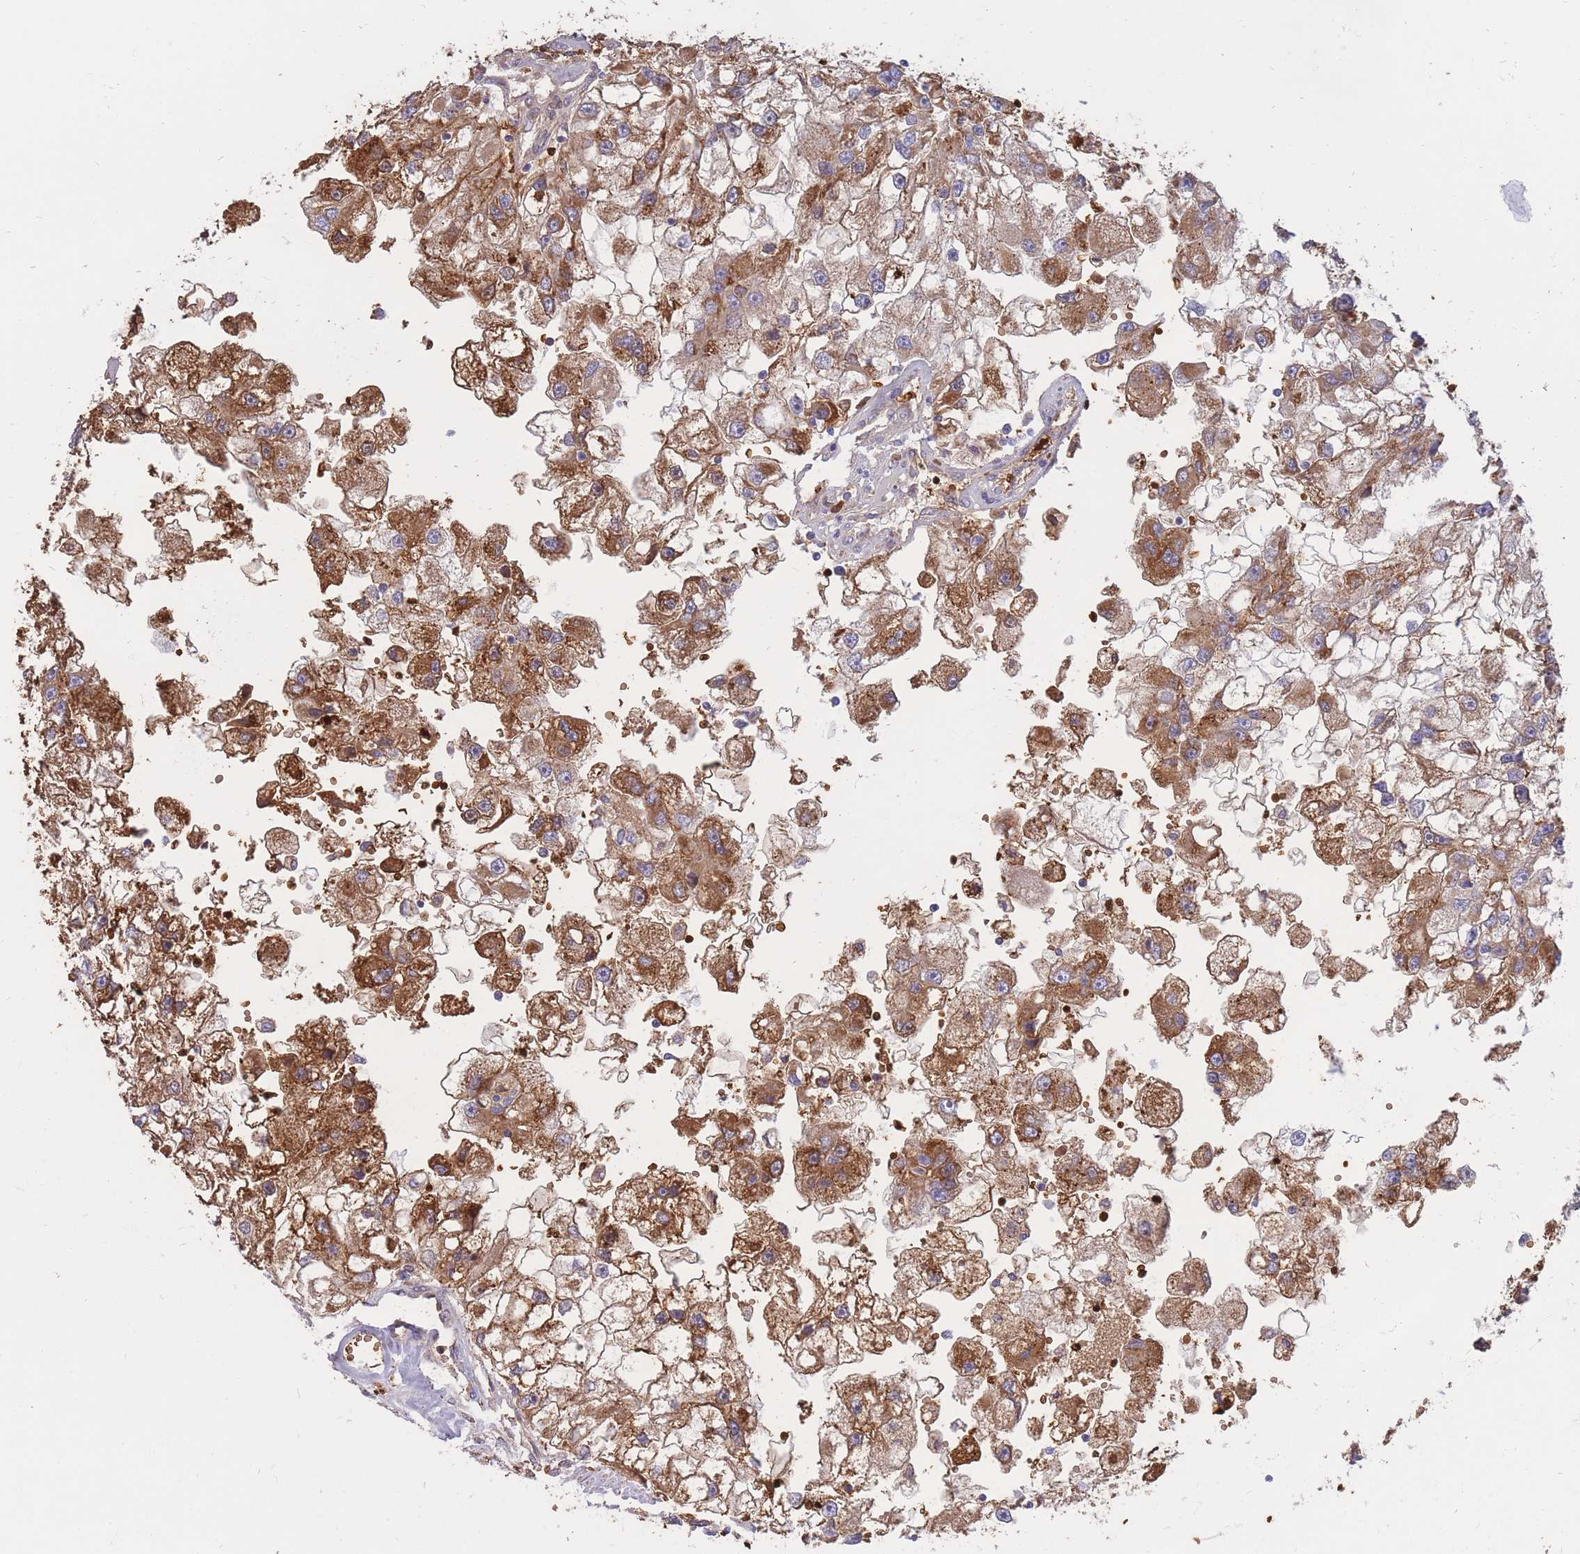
{"staining": {"intensity": "moderate", "quantity": ">75%", "location": "cytoplasmic/membranous"}, "tissue": "renal cancer", "cell_type": "Tumor cells", "image_type": "cancer", "snomed": [{"axis": "morphology", "description": "Adenocarcinoma, NOS"}, {"axis": "topography", "description": "Kidney"}], "caption": "Immunohistochemistry photomicrograph of neoplastic tissue: human renal adenocarcinoma stained using IHC demonstrates medium levels of moderate protein expression localized specifically in the cytoplasmic/membranous of tumor cells, appearing as a cytoplasmic/membranous brown color.", "gene": "ATP10D", "patient": {"sex": "male", "age": 63}}